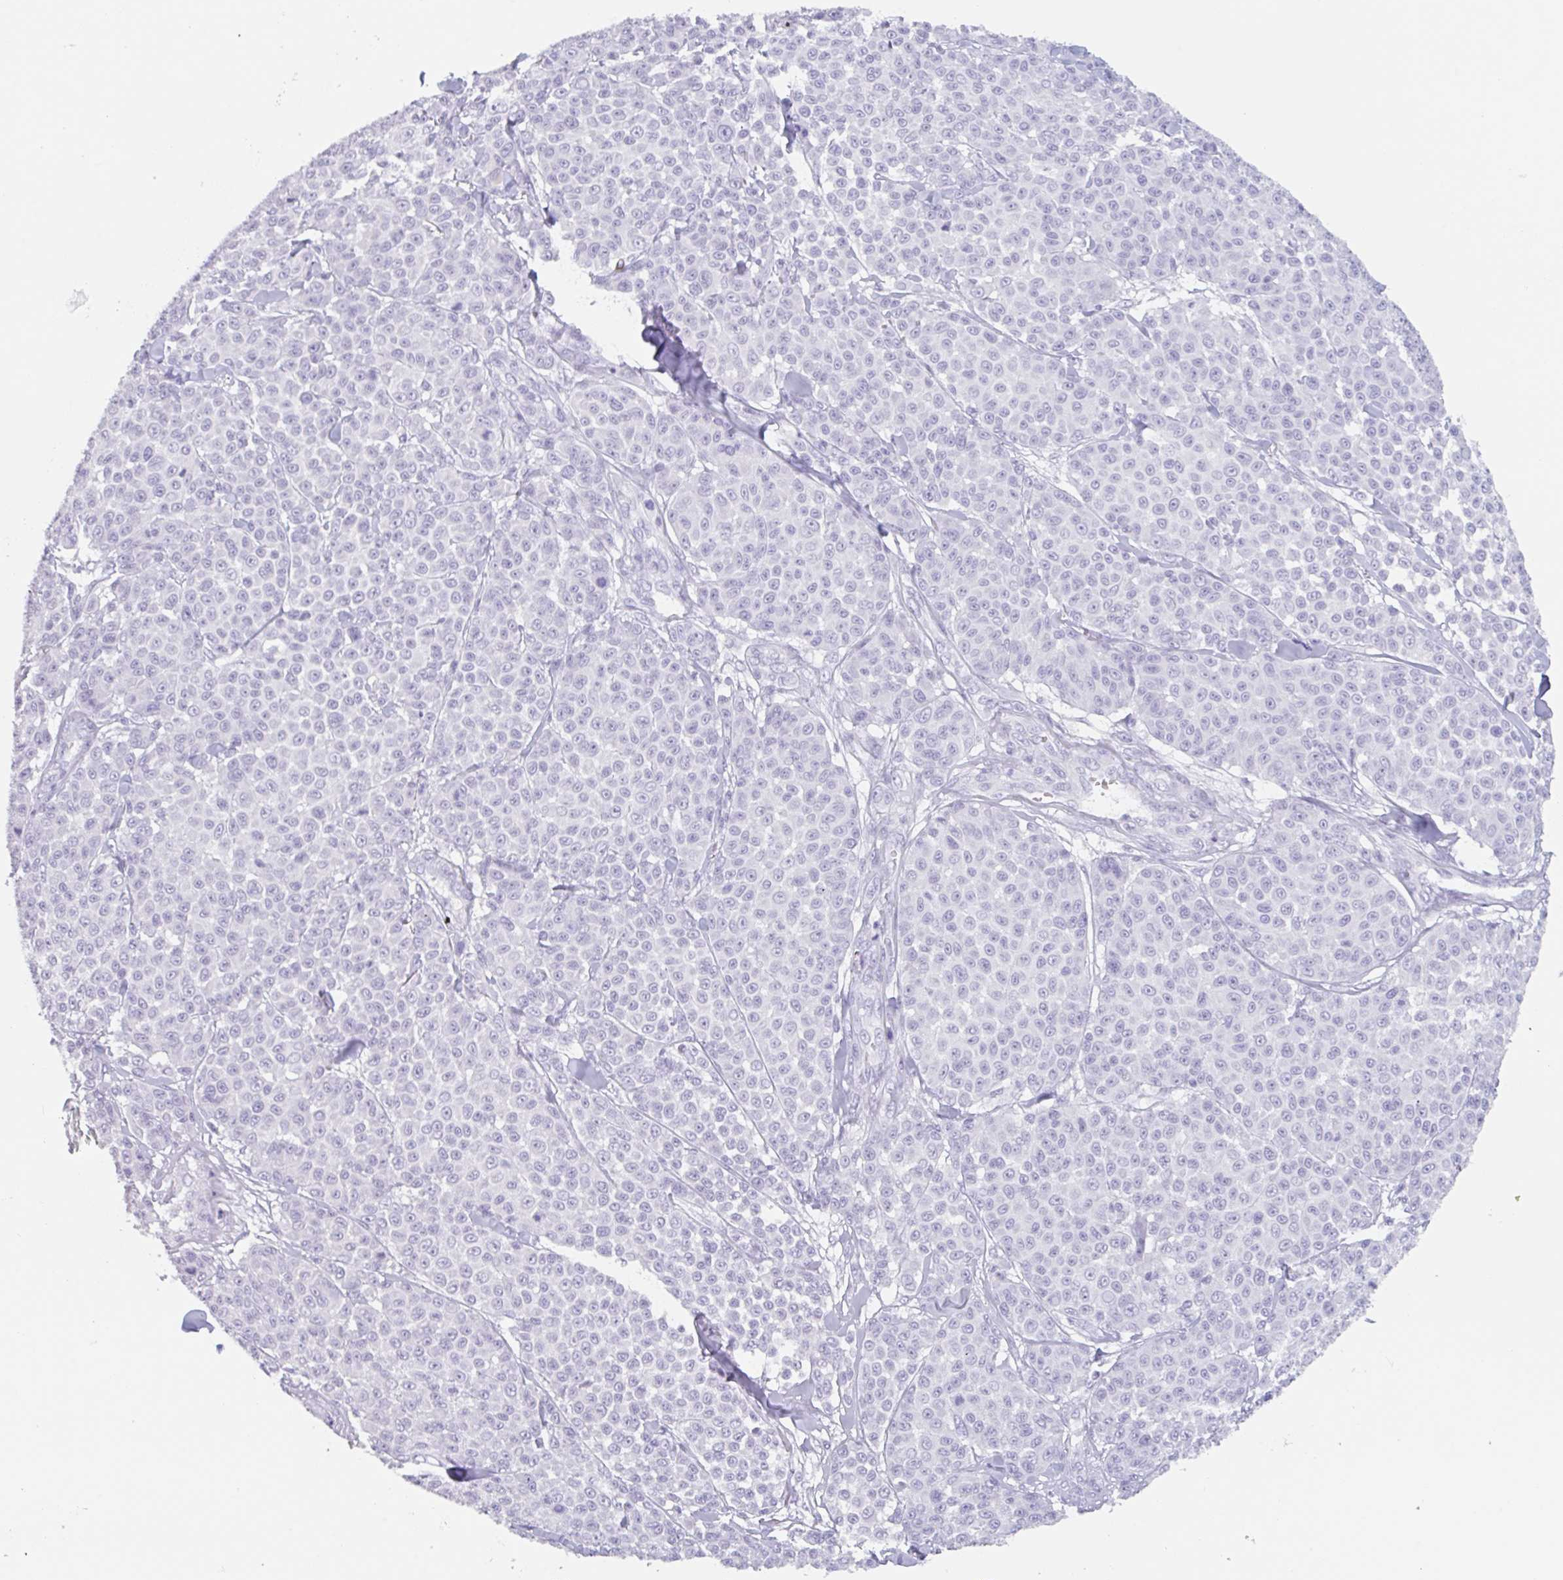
{"staining": {"intensity": "negative", "quantity": "none", "location": "none"}, "tissue": "melanoma", "cell_type": "Tumor cells", "image_type": "cancer", "snomed": [{"axis": "morphology", "description": "Malignant melanoma, NOS"}, {"axis": "topography", "description": "Skin"}], "caption": "Immunohistochemistry of human melanoma displays no expression in tumor cells.", "gene": "EMC4", "patient": {"sex": "male", "age": 46}}